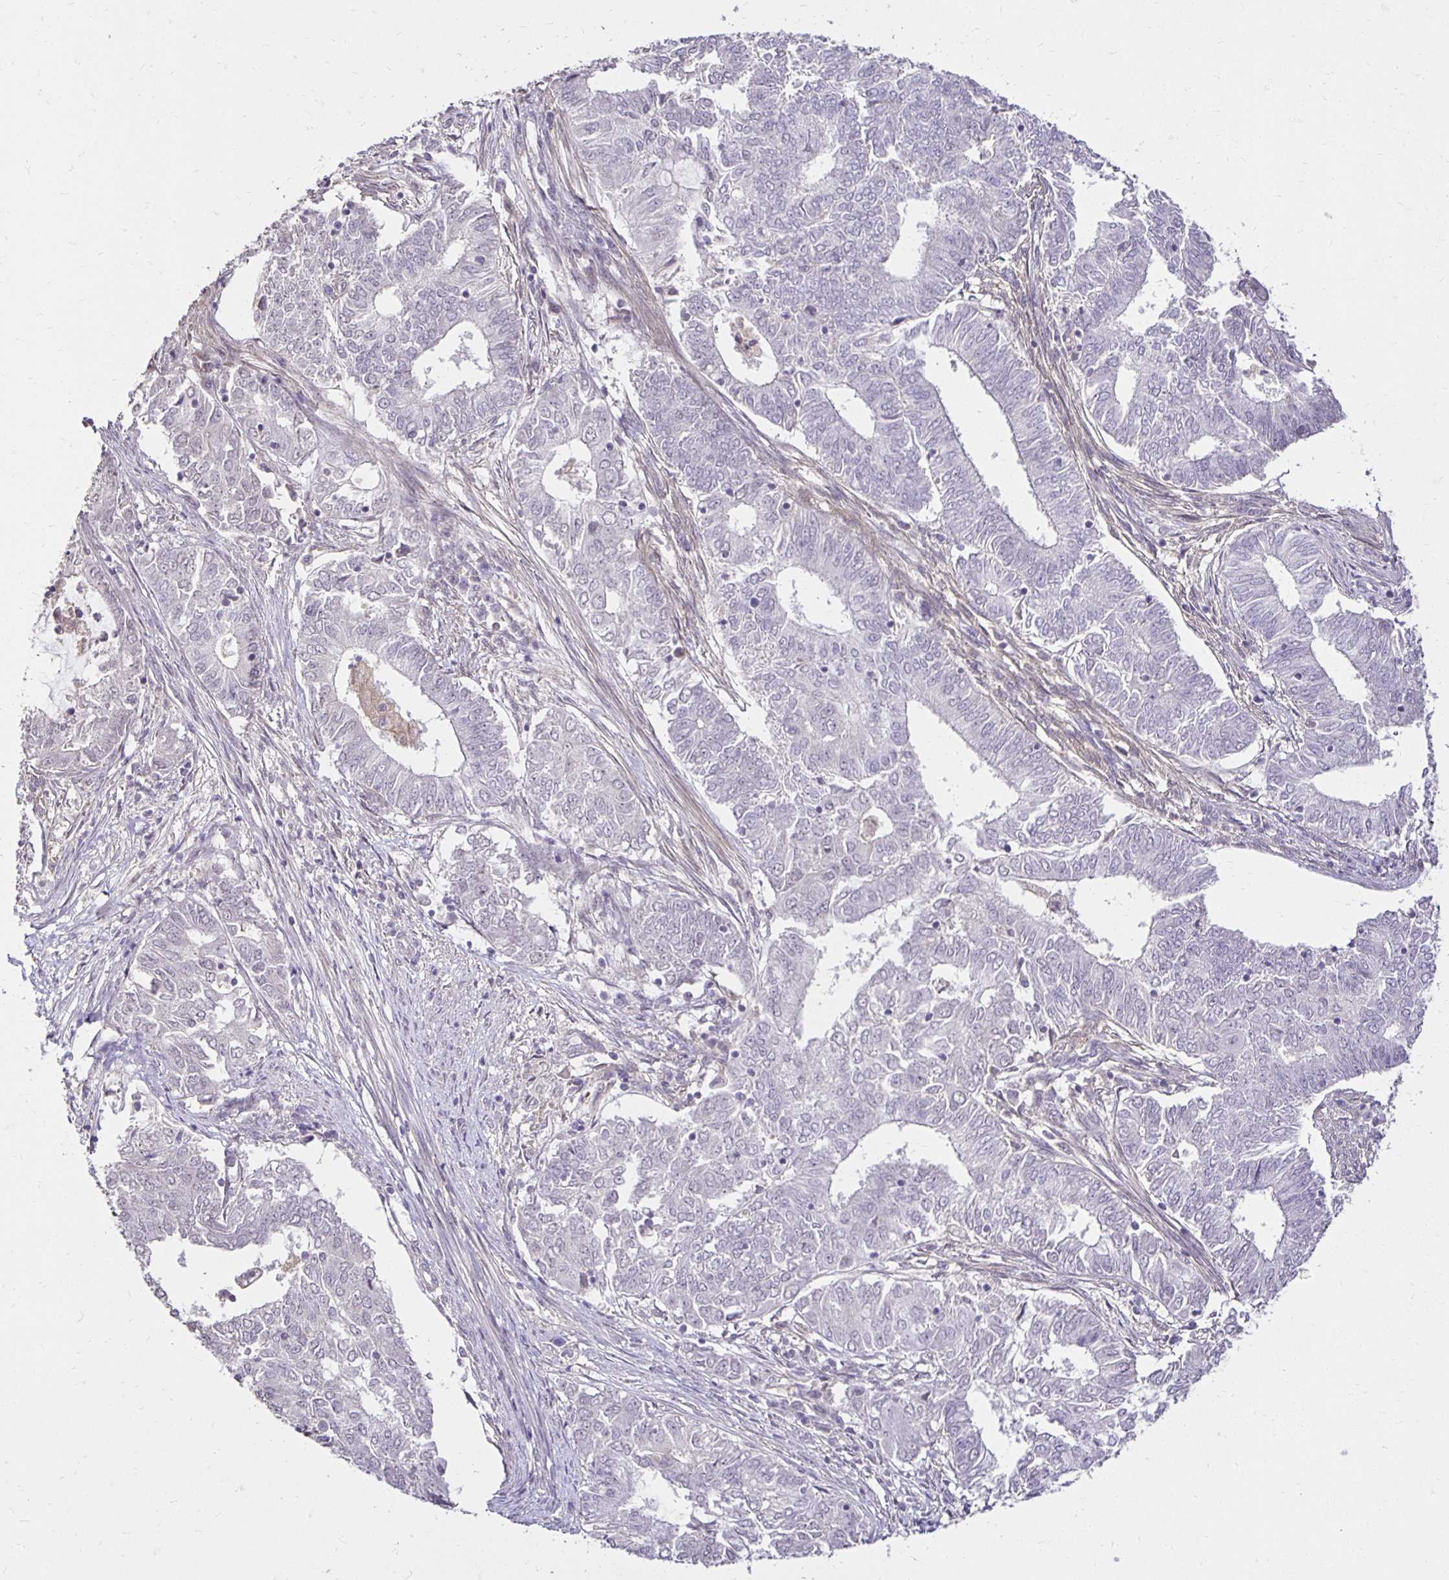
{"staining": {"intensity": "negative", "quantity": "none", "location": "none"}, "tissue": "endometrial cancer", "cell_type": "Tumor cells", "image_type": "cancer", "snomed": [{"axis": "morphology", "description": "Adenocarcinoma, NOS"}, {"axis": "topography", "description": "Endometrium"}], "caption": "Image shows no significant protein positivity in tumor cells of endometrial cancer (adenocarcinoma).", "gene": "PNPLA3", "patient": {"sex": "female", "age": 62}}